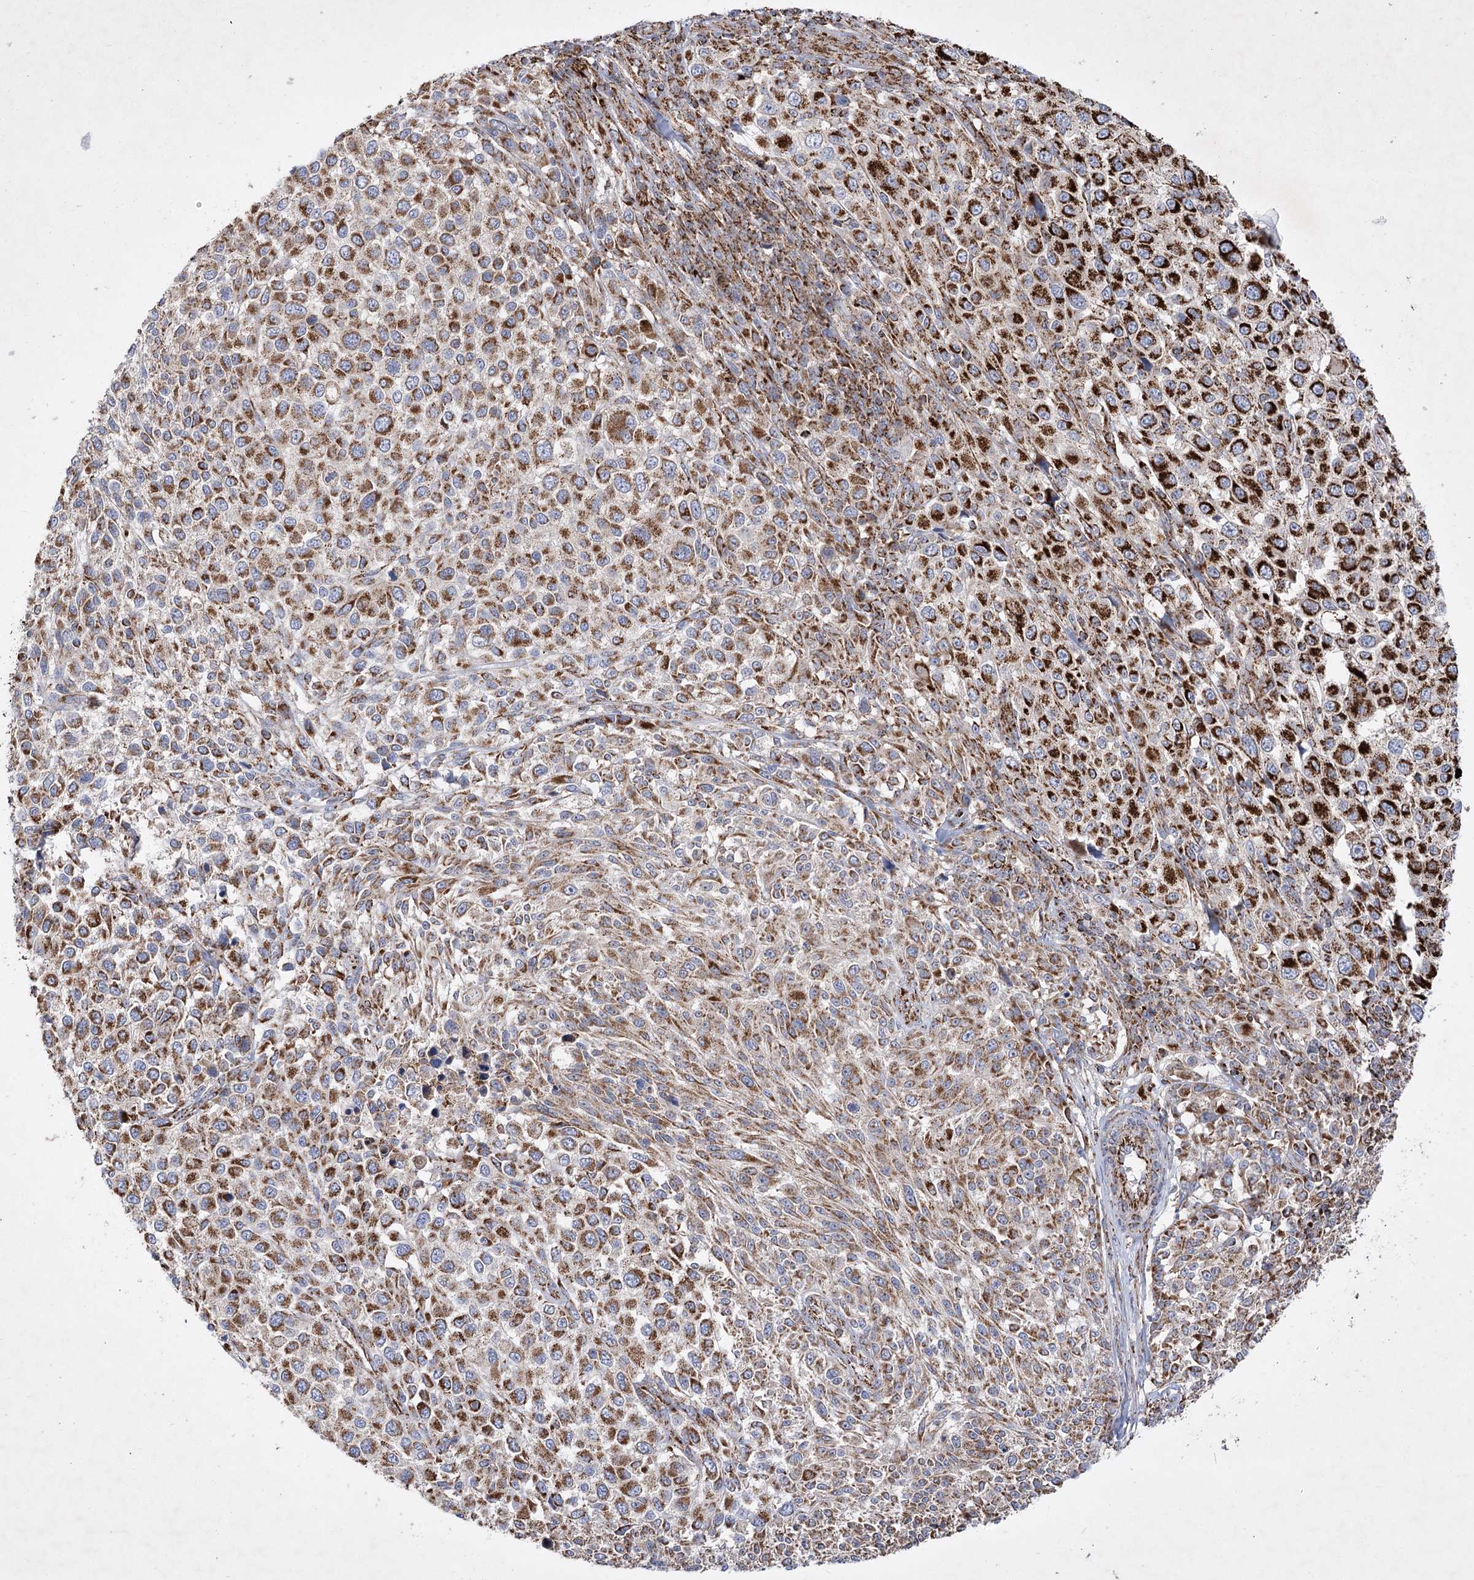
{"staining": {"intensity": "strong", "quantity": ">75%", "location": "cytoplasmic/membranous"}, "tissue": "melanoma", "cell_type": "Tumor cells", "image_type": "cancer", "snomed": [{"axis": "morphology", "description": "Malignant melanoma, NOS"}, {"axis": "topography", "description": "Skin of trunk"}], "caption": "Human malignant melanoma stained with a brown dye reveals strong cytoplasmic/membranous positive expression in about >75% of tumor cells.", "gene": "ASNSD1", "patient": {"sex": "male", "age": 71}}